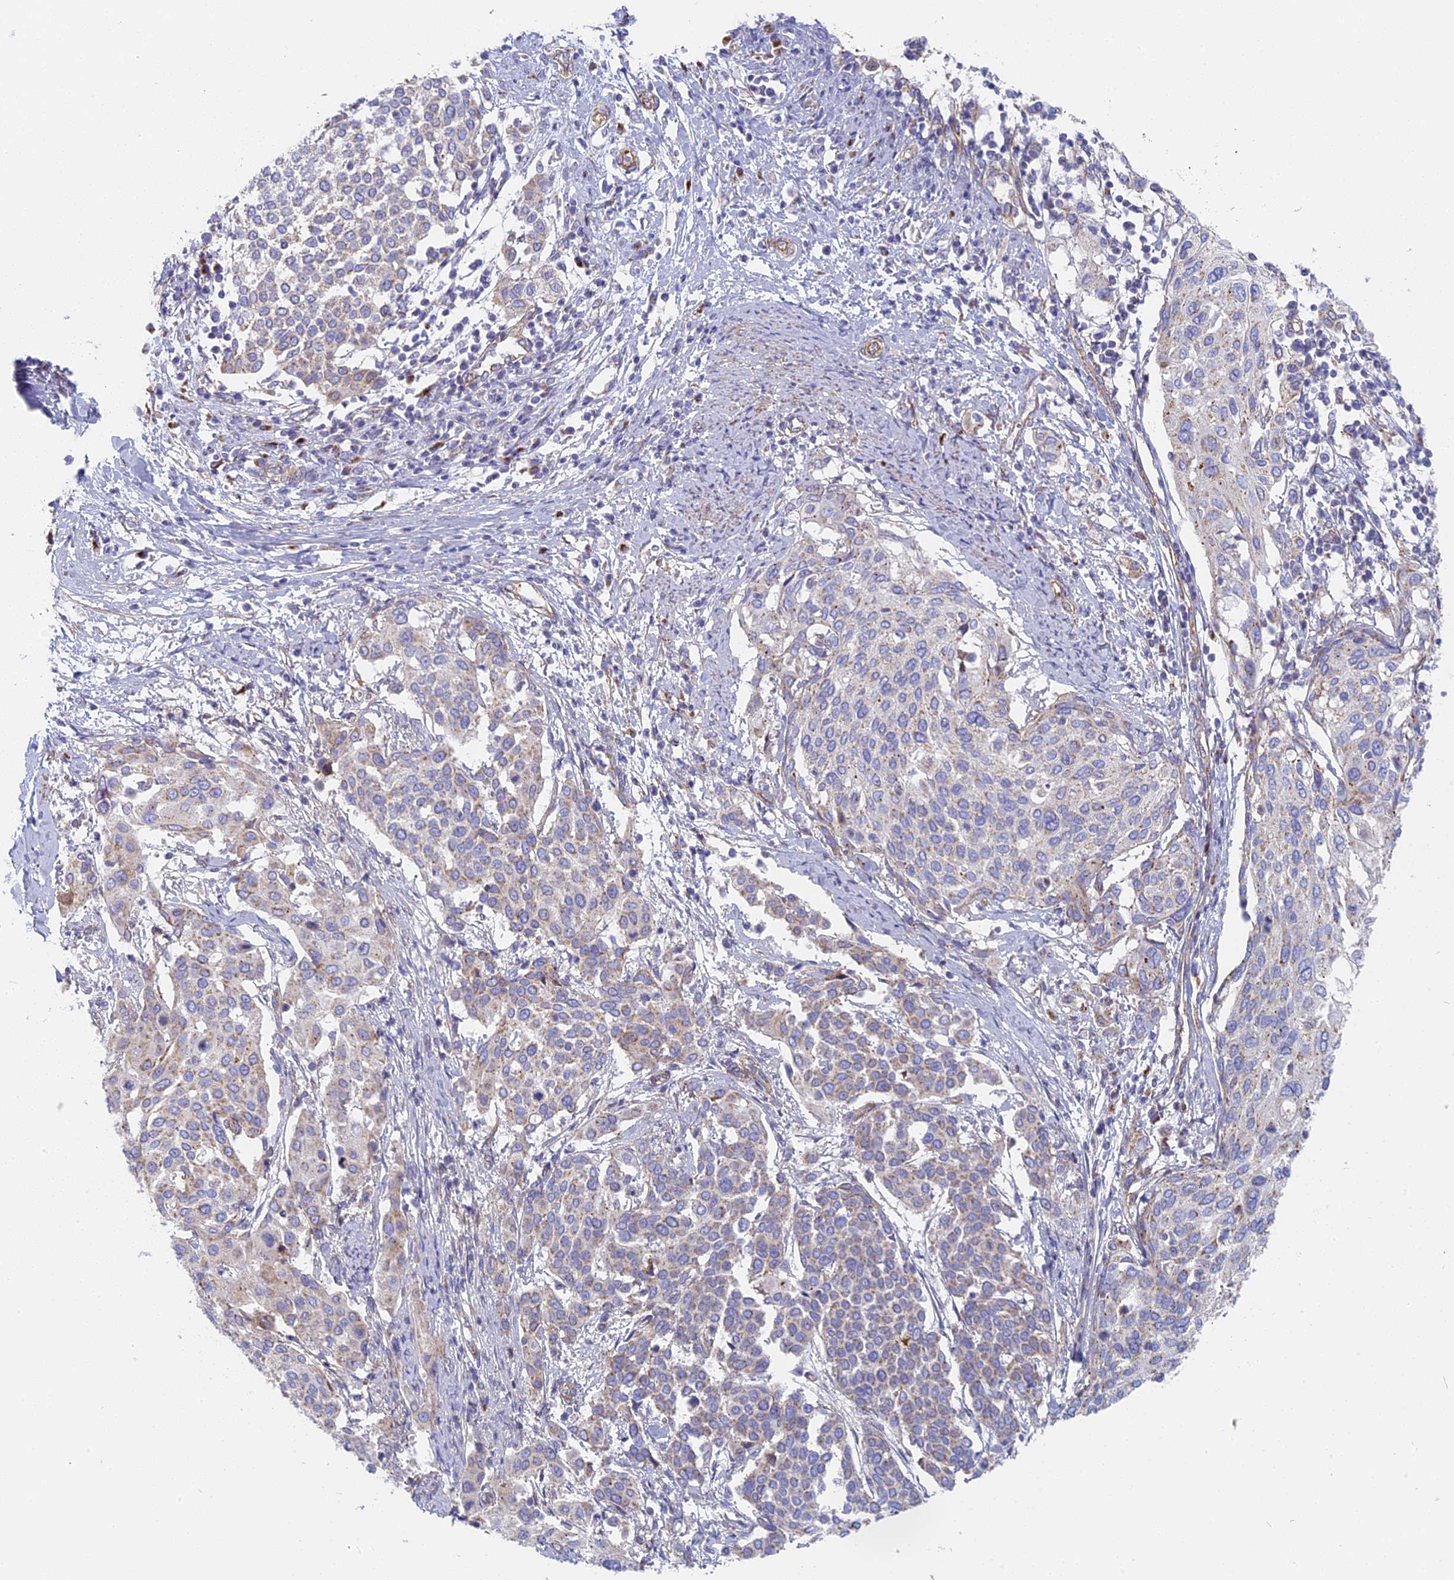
{"staining": {"intensity": "weak", "quantity": "<25%", "location": "cytoplasmic/membranous"}, "tissue": "cervical cancer", "cell_type": "Tumor cells", "image_type": "cancer", "snomed": [{"axis": "morphology", "description": "Squamous cell carcinoma, NOS"}, {"axis": "topography", "description": "Cervix"}], "caption": "This is an IHC photomicrograph of human cervical cancer. There is no positivity in tumor cells.", "gene": "DDA1", "patient": {"sex": "female", "age": 44}}